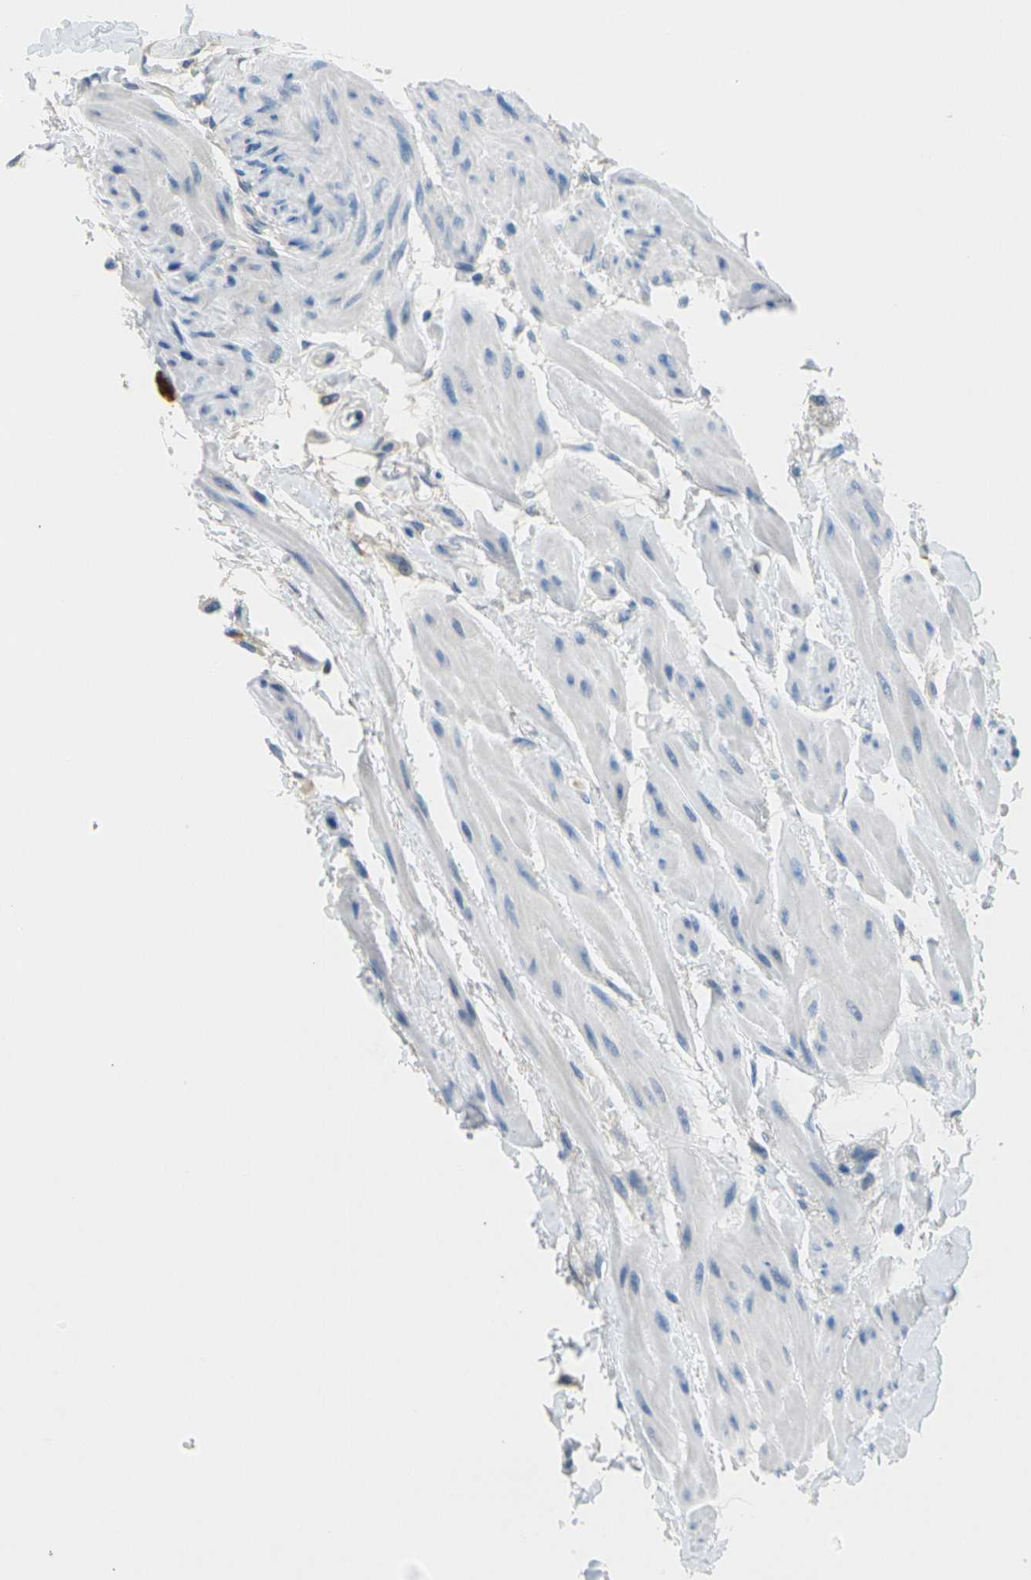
{"staining": {"intensity": "negative", "quantity": "none", "location": "none"}, "tissue": "urinary bladder", "cell_type": "Urothelial cells", "image_type": "normal", "snomed": [{"axis": "morphology", "description": "Normal tissue, NOS"}, {"axis": "topography", "description": "Urinary bladder"}], "caption": "Urinary bladder stained for a protein using immunohistochemistry (IHC) displays no expression urothelial cells.", "gene": "CYP2C8", "patient": {"sex": "female", "age": 79}}